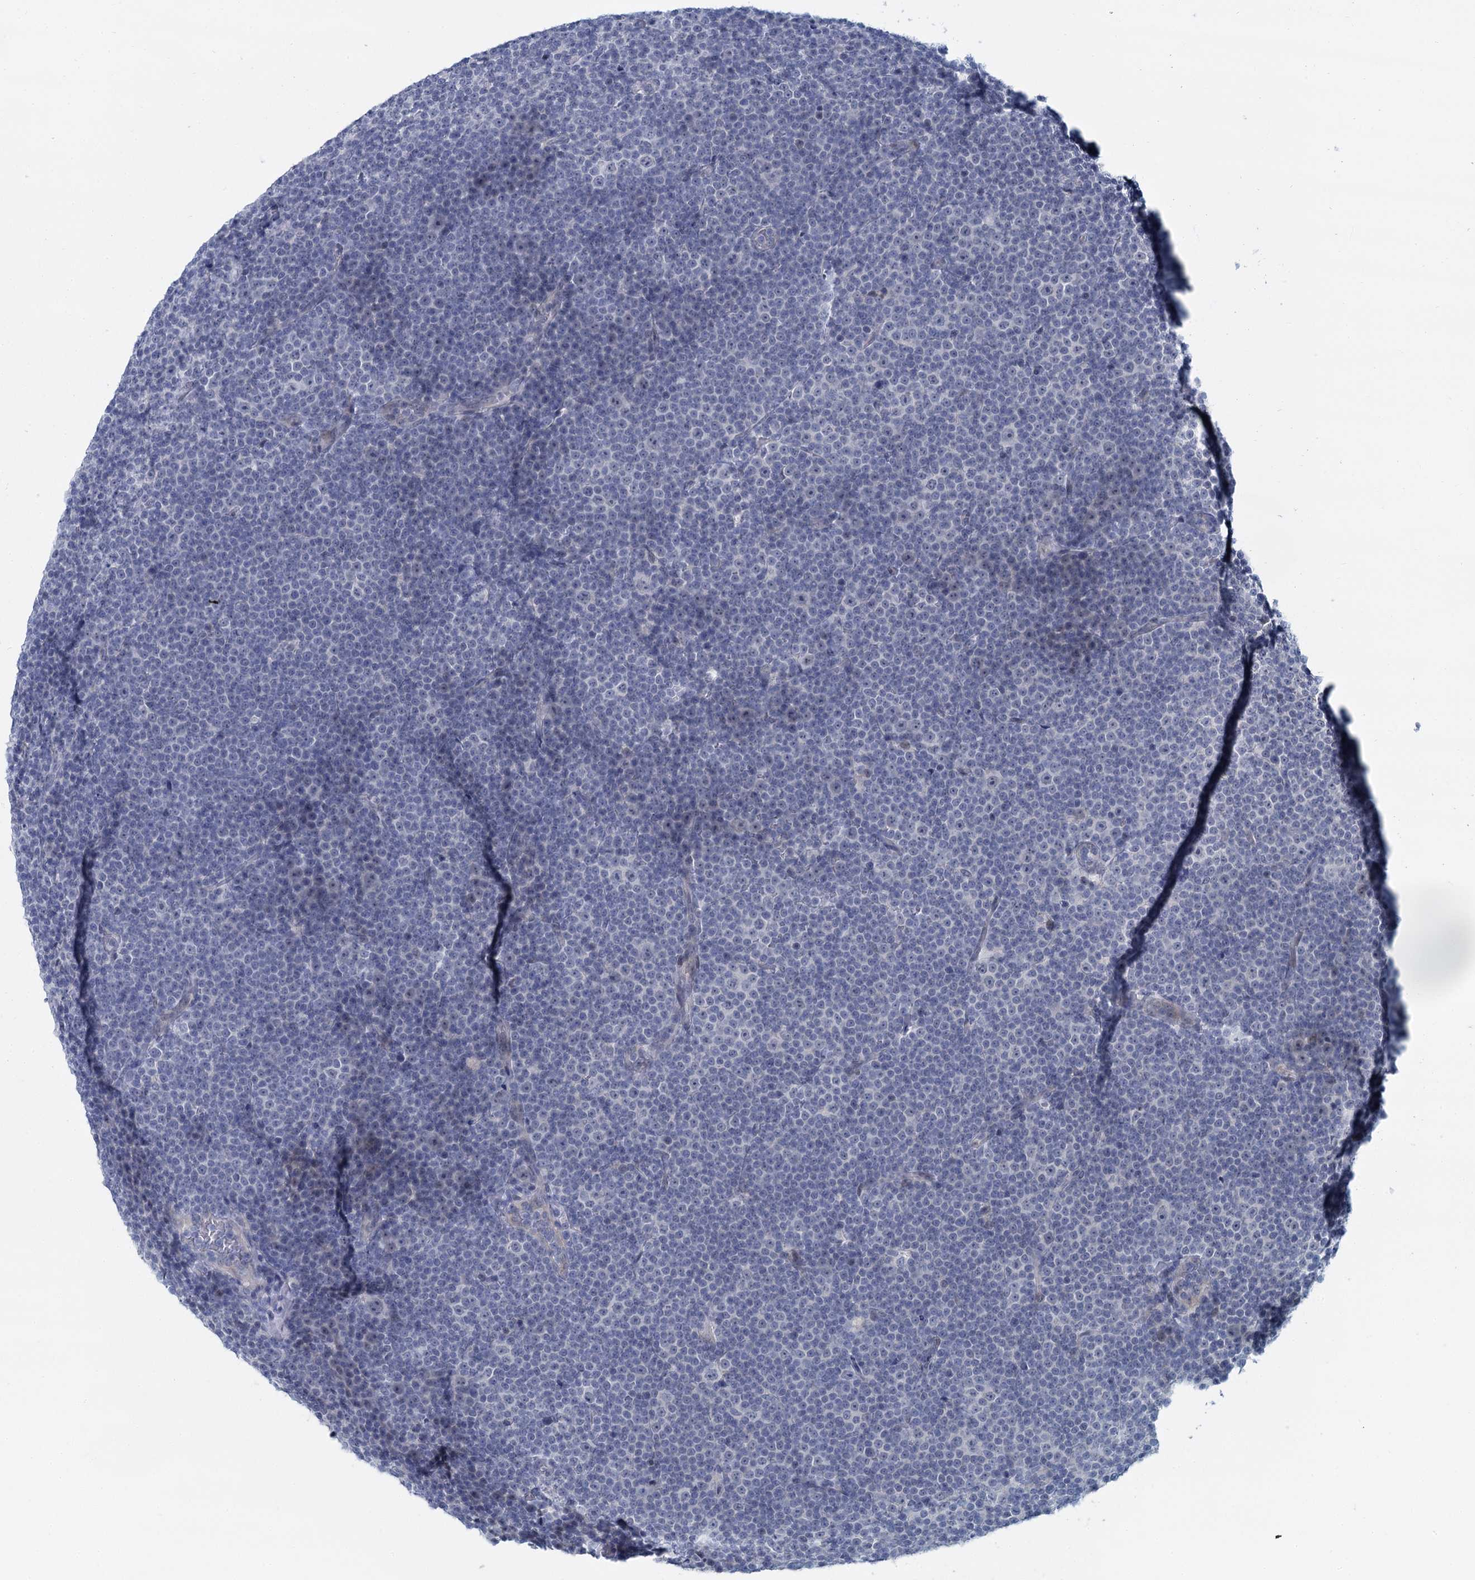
{"staining": {"intensity": "negative", "quantity": "none", "location": "none"}, "tissue": "lymphoma", "cell_type": "Tumor cells", "image_type": "cancer", "snomed": [{"axis": "morphology", "description": "Malignant lymphoma, non-Hodgkin's type, Low grade"}, {"axis": "topography", "description": "Lymph node"}], "caption": "An immunohistochemistry (IHC) micrograph of malignant lymphoma, non-Hodgkin's type (low-grade) is shown. There is no staining in tumor cells of malignant lymphoma, non-Hodgkin's type (low-grade).", "gene": "ACRBP", "patient": {"sex": "female", "age": 67}}